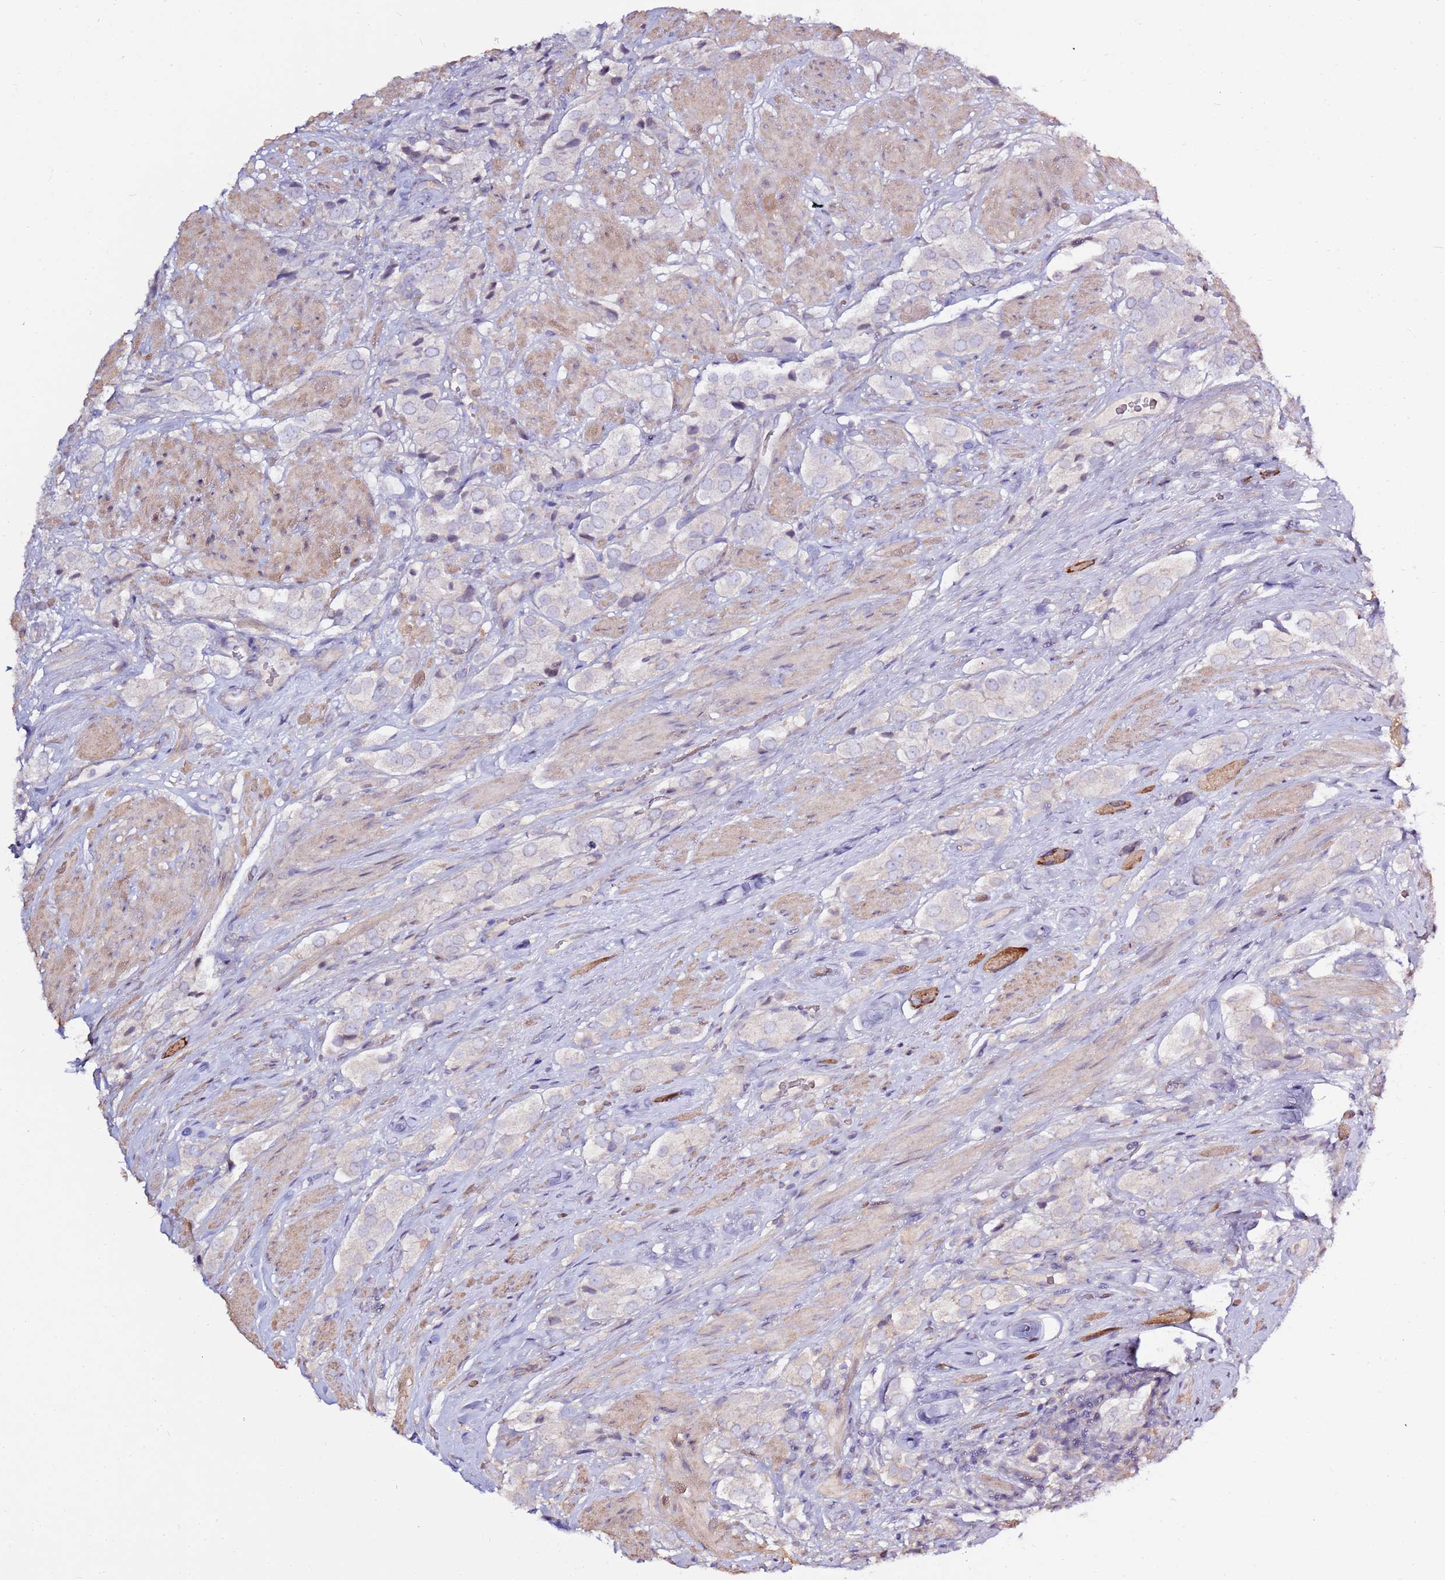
{"staining": {"intensity": "negative", "quantity": "none", "location": "none"}, "tissue": "prostate cancer", "cell_type": "Tumor cells", "image_type": "cancer", "snomed": [{"axis": "morphology", "description": "Adenocarcinoma, High grade"}, {"axis": "topography", "description": "Prostate and seminal vesicle, NOS"}], "caption": "Immunohistochemistry (IHC) of human prostate cancer displays no positivity in tumor cells. The staining was performed using DAB to visualize the protein expression in brown, while the nuclei were stained in blue with hematoxylin (Magnification: 20x).", "gene": "EVA1B", "patient": {"sex": "male", "age": 64}}